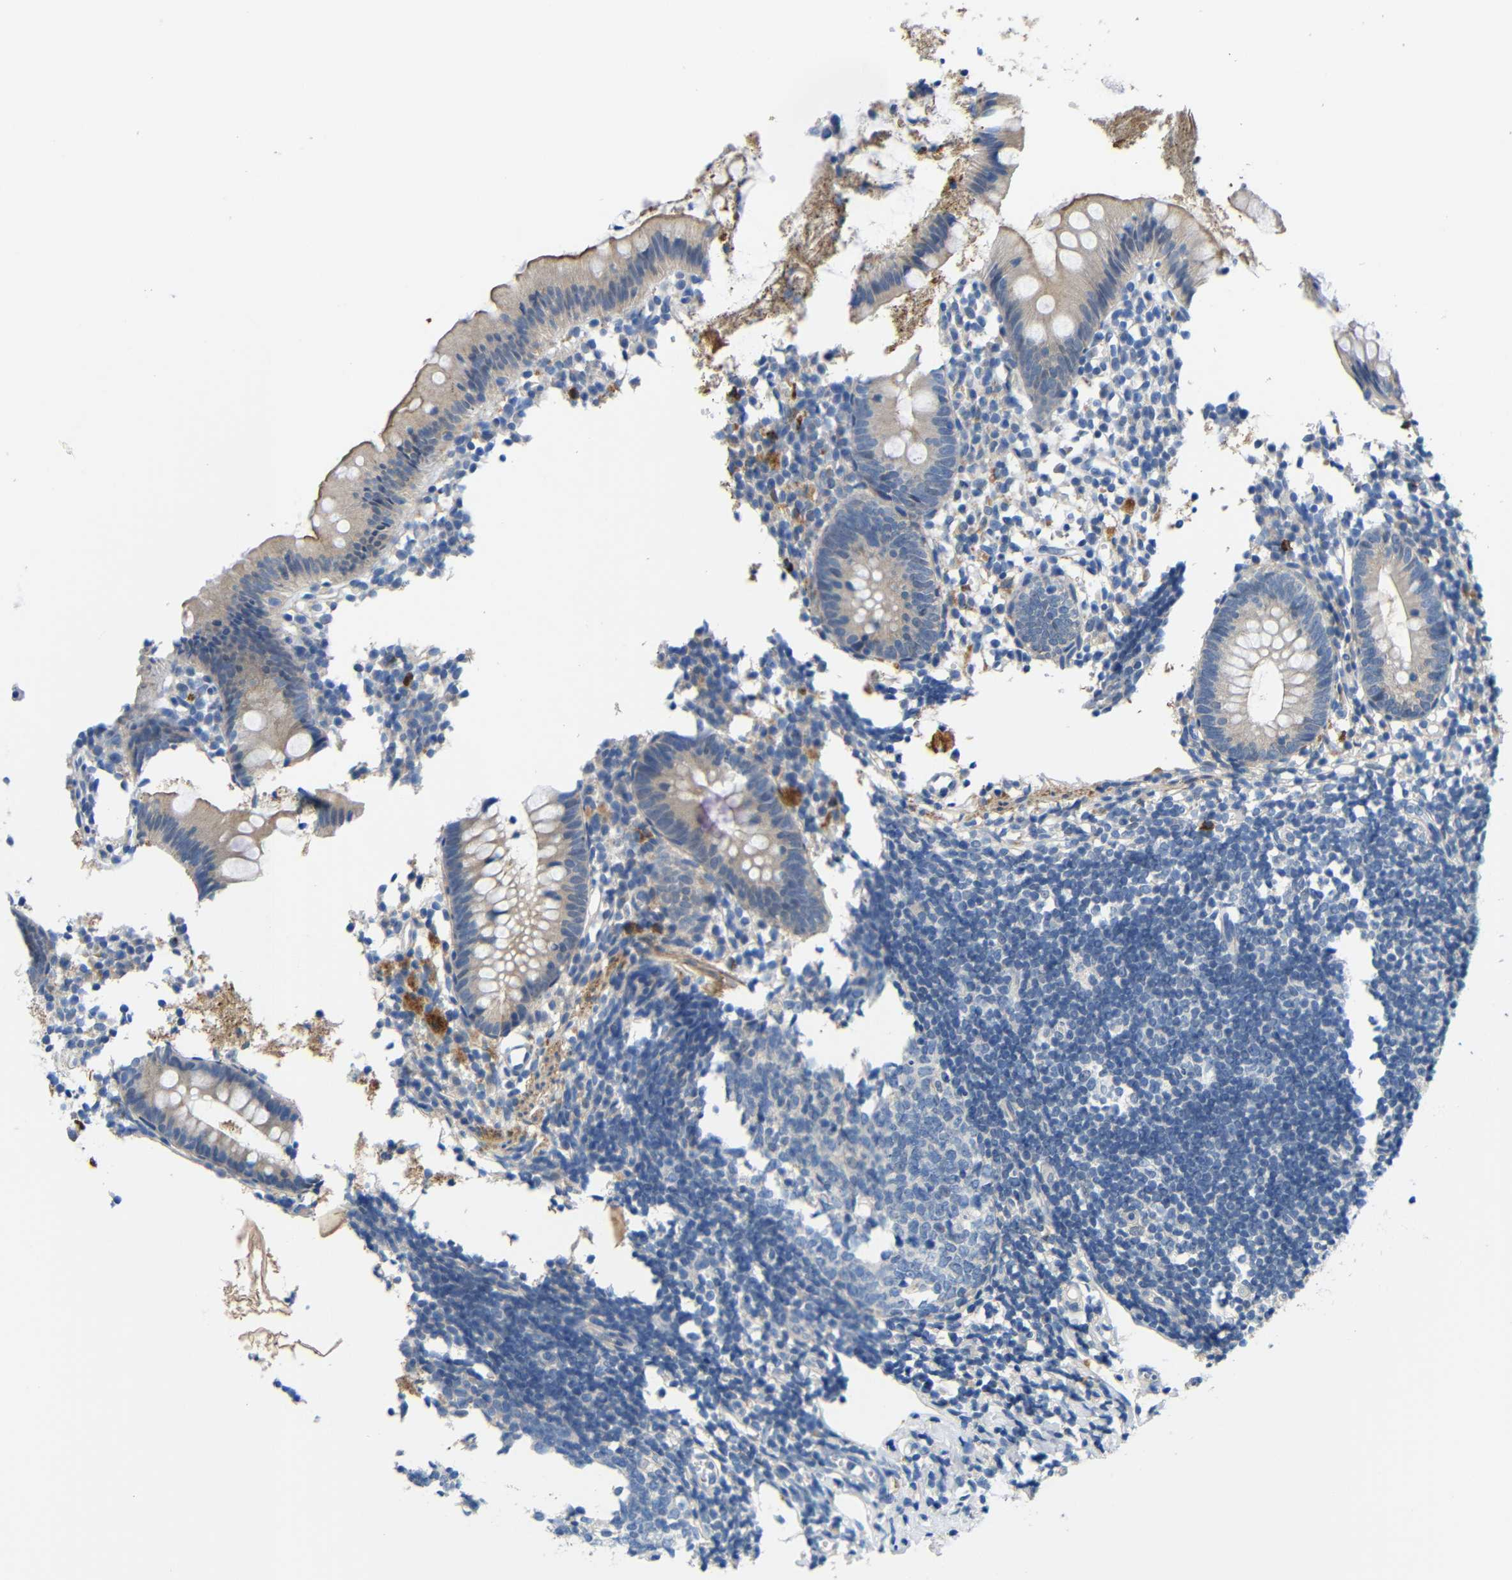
{"staining": {"intensity": "weak", "quantity": "25%-75%", "location": "cytoplasmic/membranous"}, "tissue": "appendix", "cell_type": "Glandular cells", "image_type": "normal", "snomed": [{"axis": "morphology", "description": "Normal tissue, NOS"}, {"axis": "topography", "description": "Appendix"}], "caption": "IHC of normal human appendix exhibits low levels of weak cytoplasmic/membranous staining in approximately 25%-75% of glandular cells.", "gene": "NEGR1", "patient": {"sex": "female", "age": 20}}